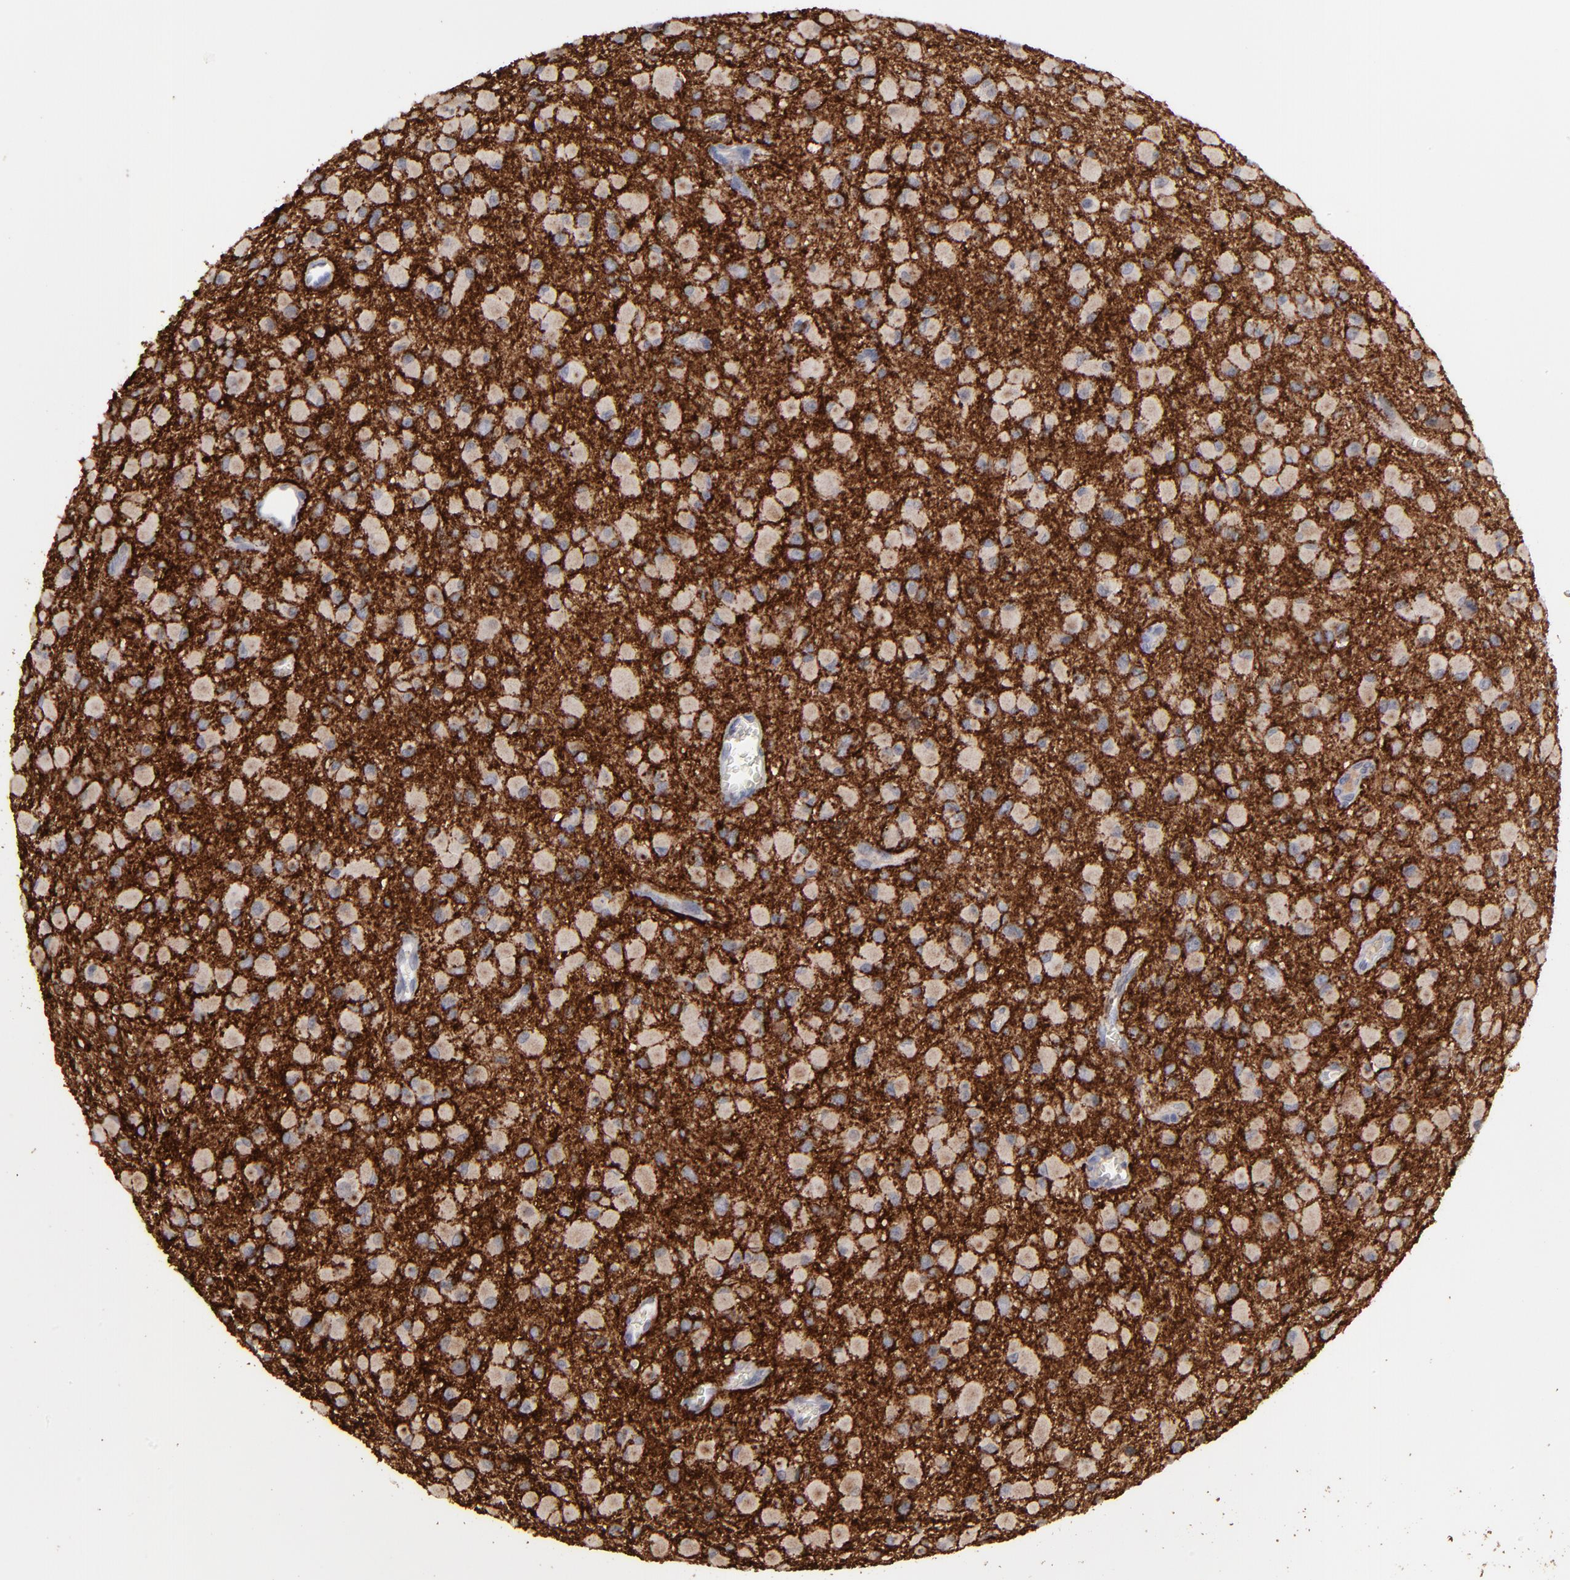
{"staining": {"intensity": "weak", "quantity": "<25%", "location": "cytoplasmic/membranous"}, "tissue": "glioma", "cell_type": "Tumor cells", "image_type": "cancer", "snomed": [{"axis": "morphology", "description": "Glioma, malignant, Low grade"}, {"axis": "topography", "description": "Brain"}], "caption": "Human malignant glioma (low-grade) stained for a protein using immunohistochemistry (IHC) shows no expression in tumor cells.", "gene": "GPM6B", "patient": {"sex": "male", "age": 42}}